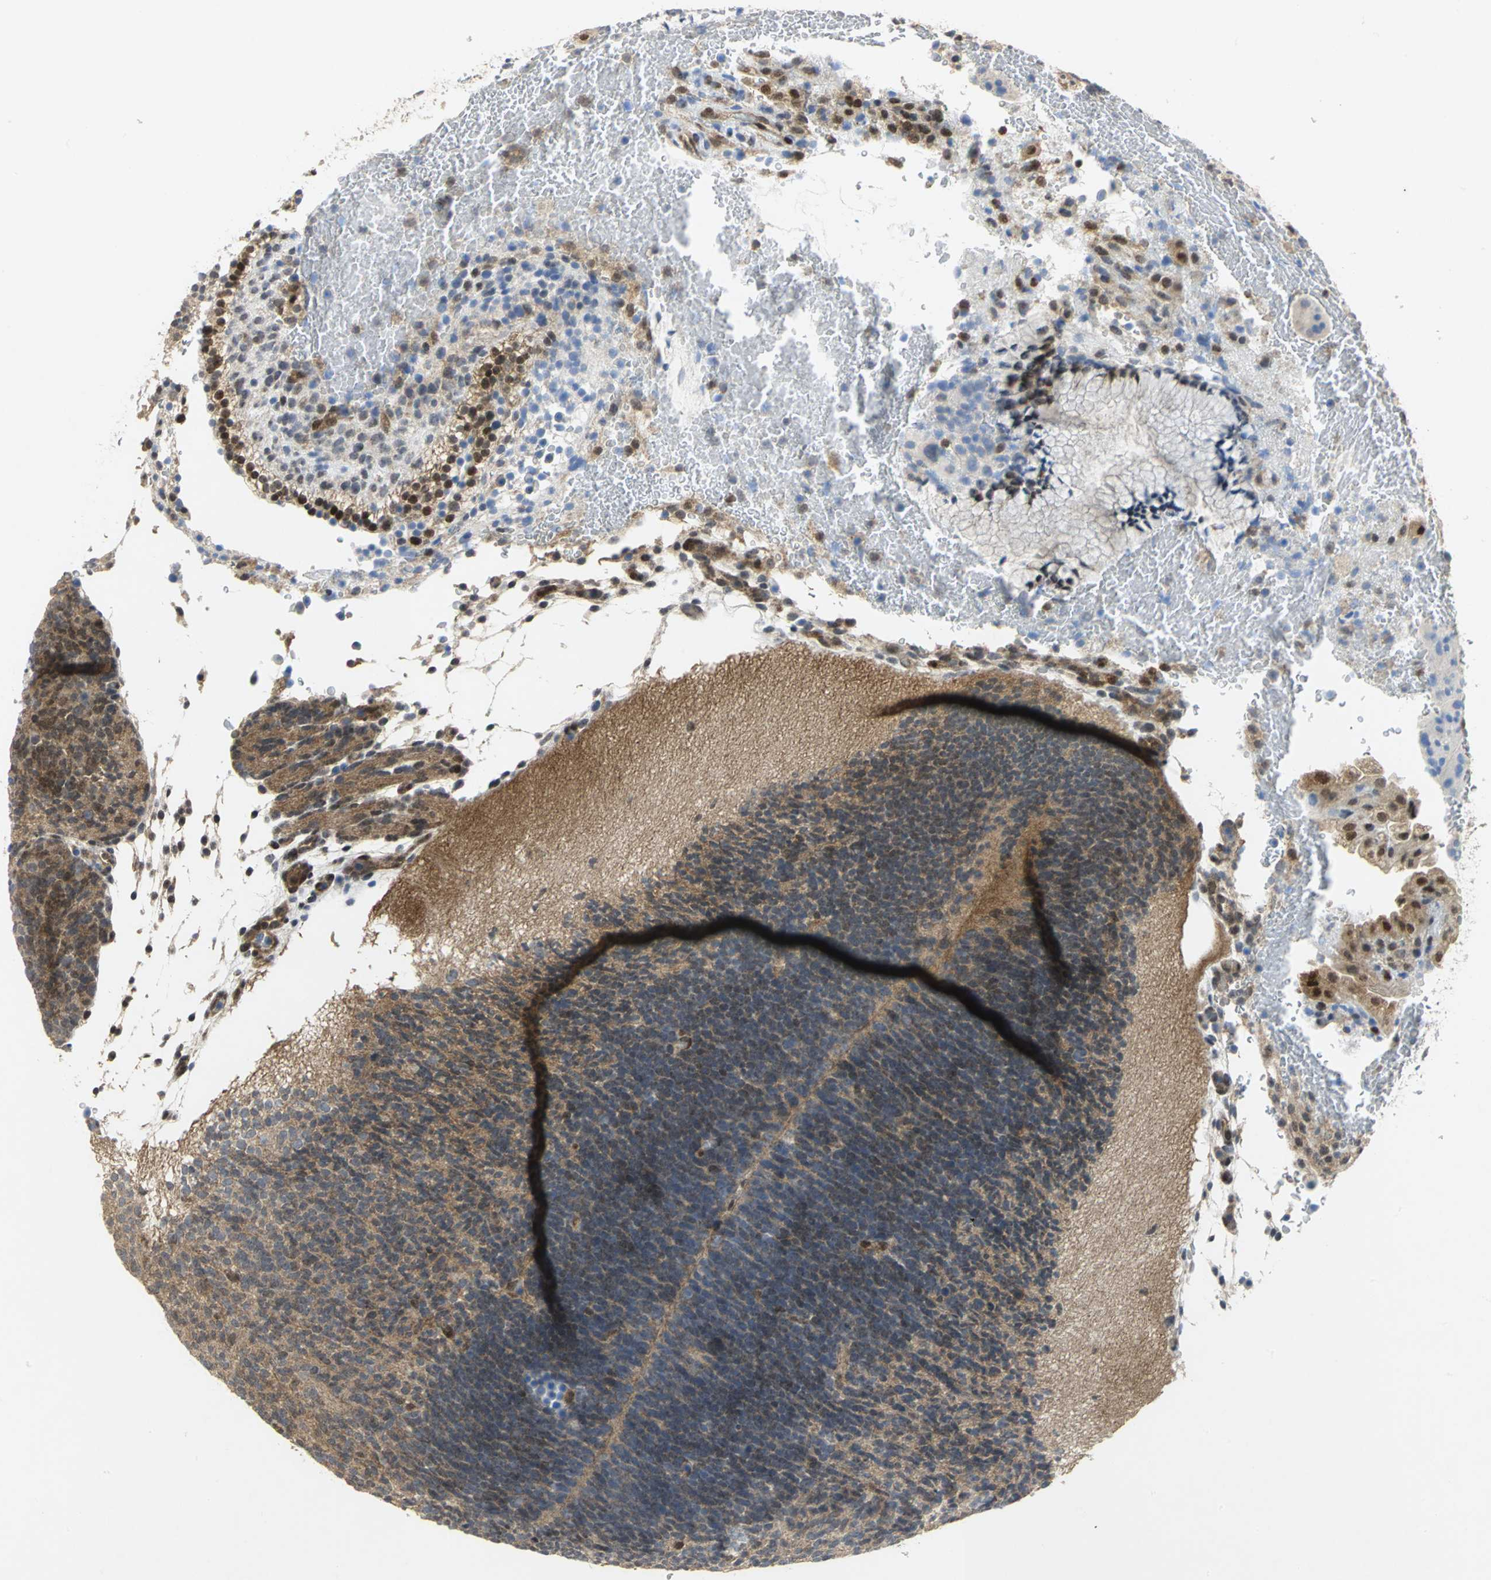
{"staining": {"intensity": "moderate", "quantity": ">75%", "location": "nuclear"}, "tissue": "placenta", "cell_type": "Decidual cells", "image_type": "normal", "snomed": [{"axis": "morphology", "description": "Normal tissue, NOS"}, {"axis": "topography", "description": "Placenta"}], "caption": "The image reveals immunohistochemical staining of unremarkable placenta. There is moderate nuclear positivity is seen in about >75% of decidual cells.", "gene": "PPIA", "patient": {"sex": "female", "age": 19}}